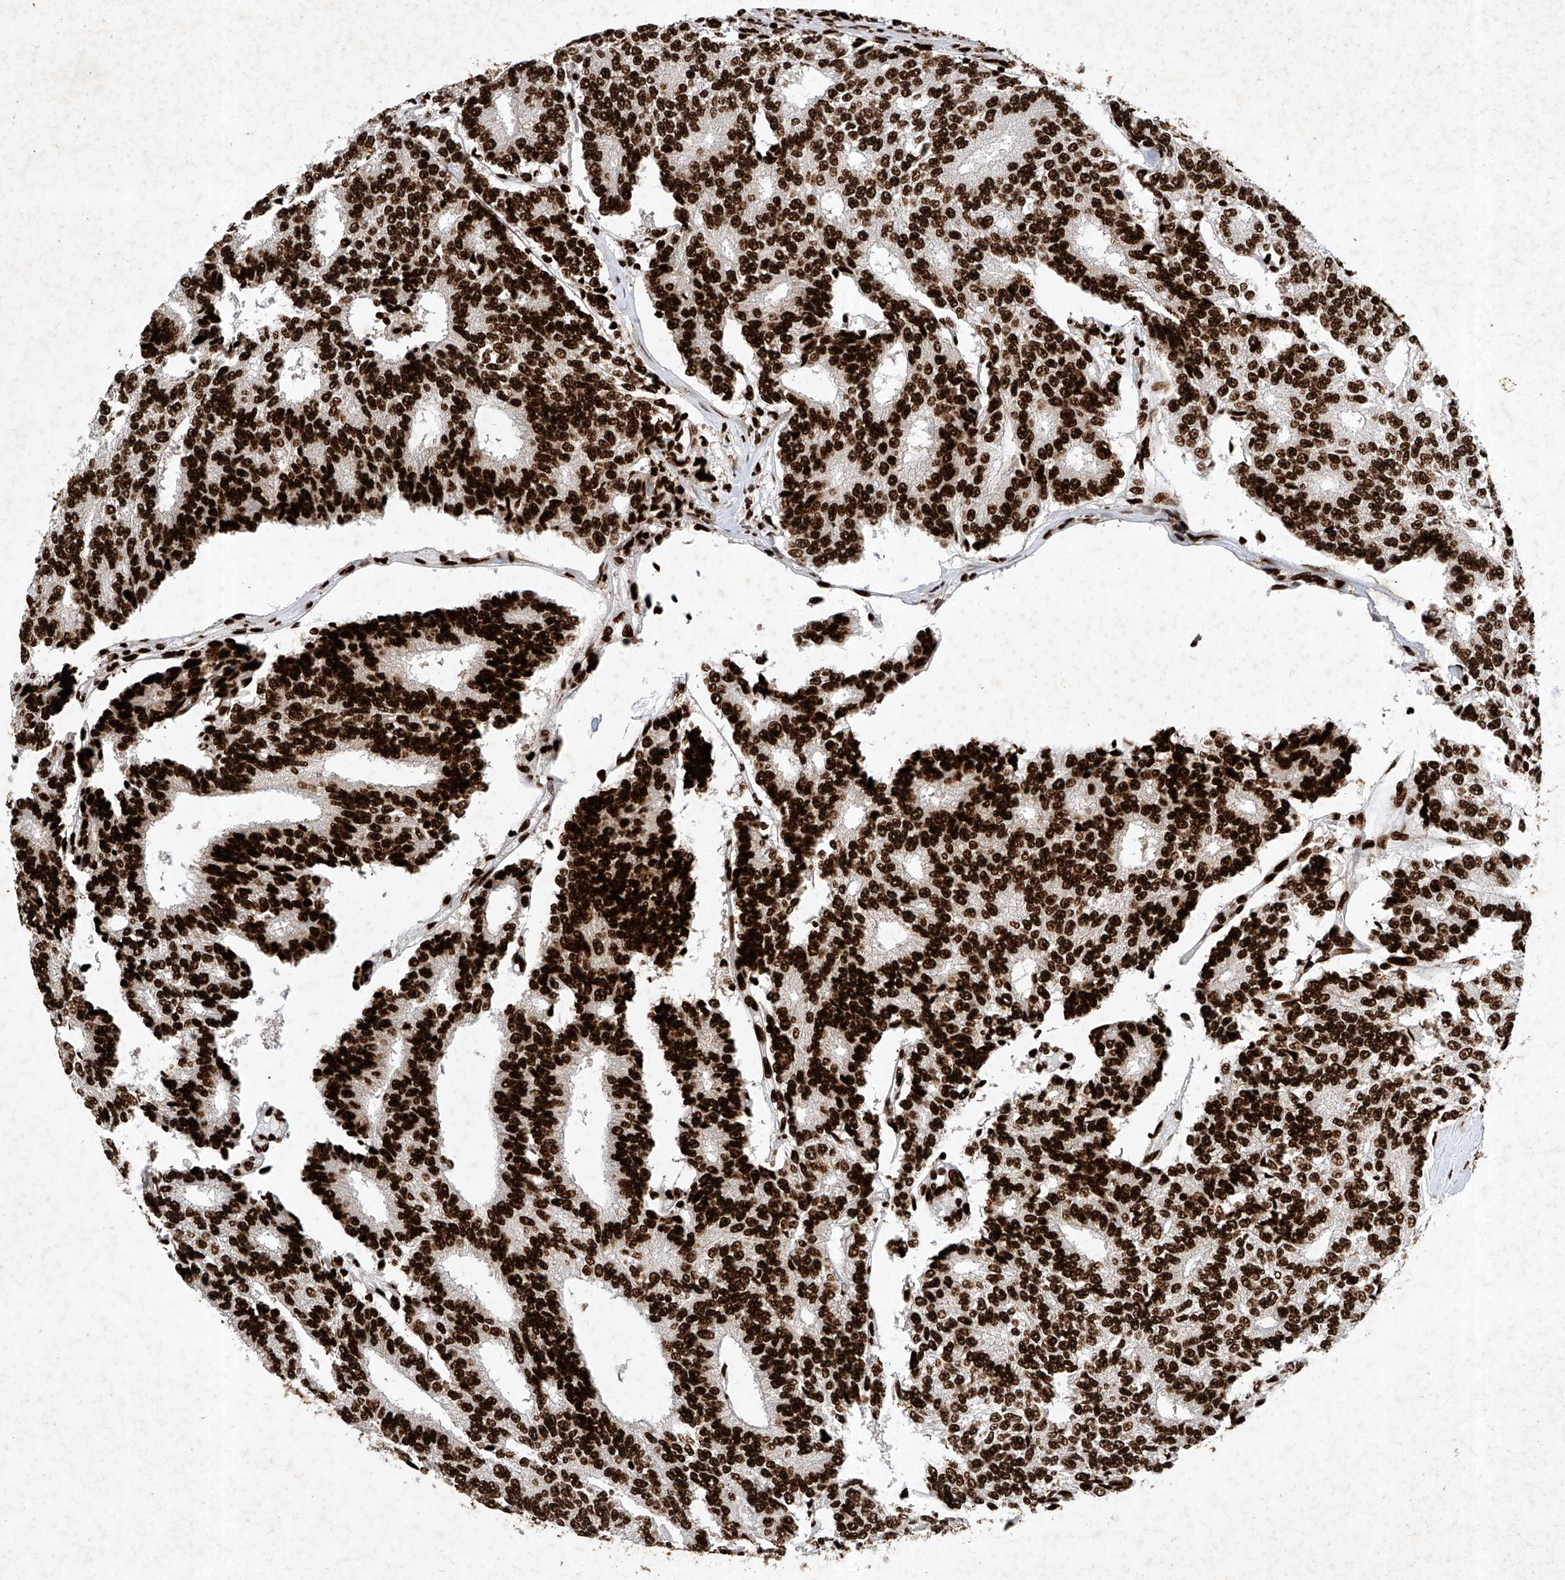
{"staining": {"intensity": "strong", "quantity": ">75%", "location": "nuclear"}, "tissue": "prostate cancer", "cell_type": "Tumor cells", "image_type": "cancer", "snomed": [{"axis": "morphology", "description": "Normal tissue, NOS"}, {"axis": "morphology", "description": "Adenocarcinoma, High grade"}, {"axis": "topography", "description": "Prostate"}, {"axis": "topography", "description": "Seminal veicle"}], "caption": "This is an image of IHC staining of adenocarcinoma (high-grade) (prostate), which shows strong expression in the nuclear of tumor cells.", "gene": "SRSF6", "patient": {"sex": "male", "age": 55}}